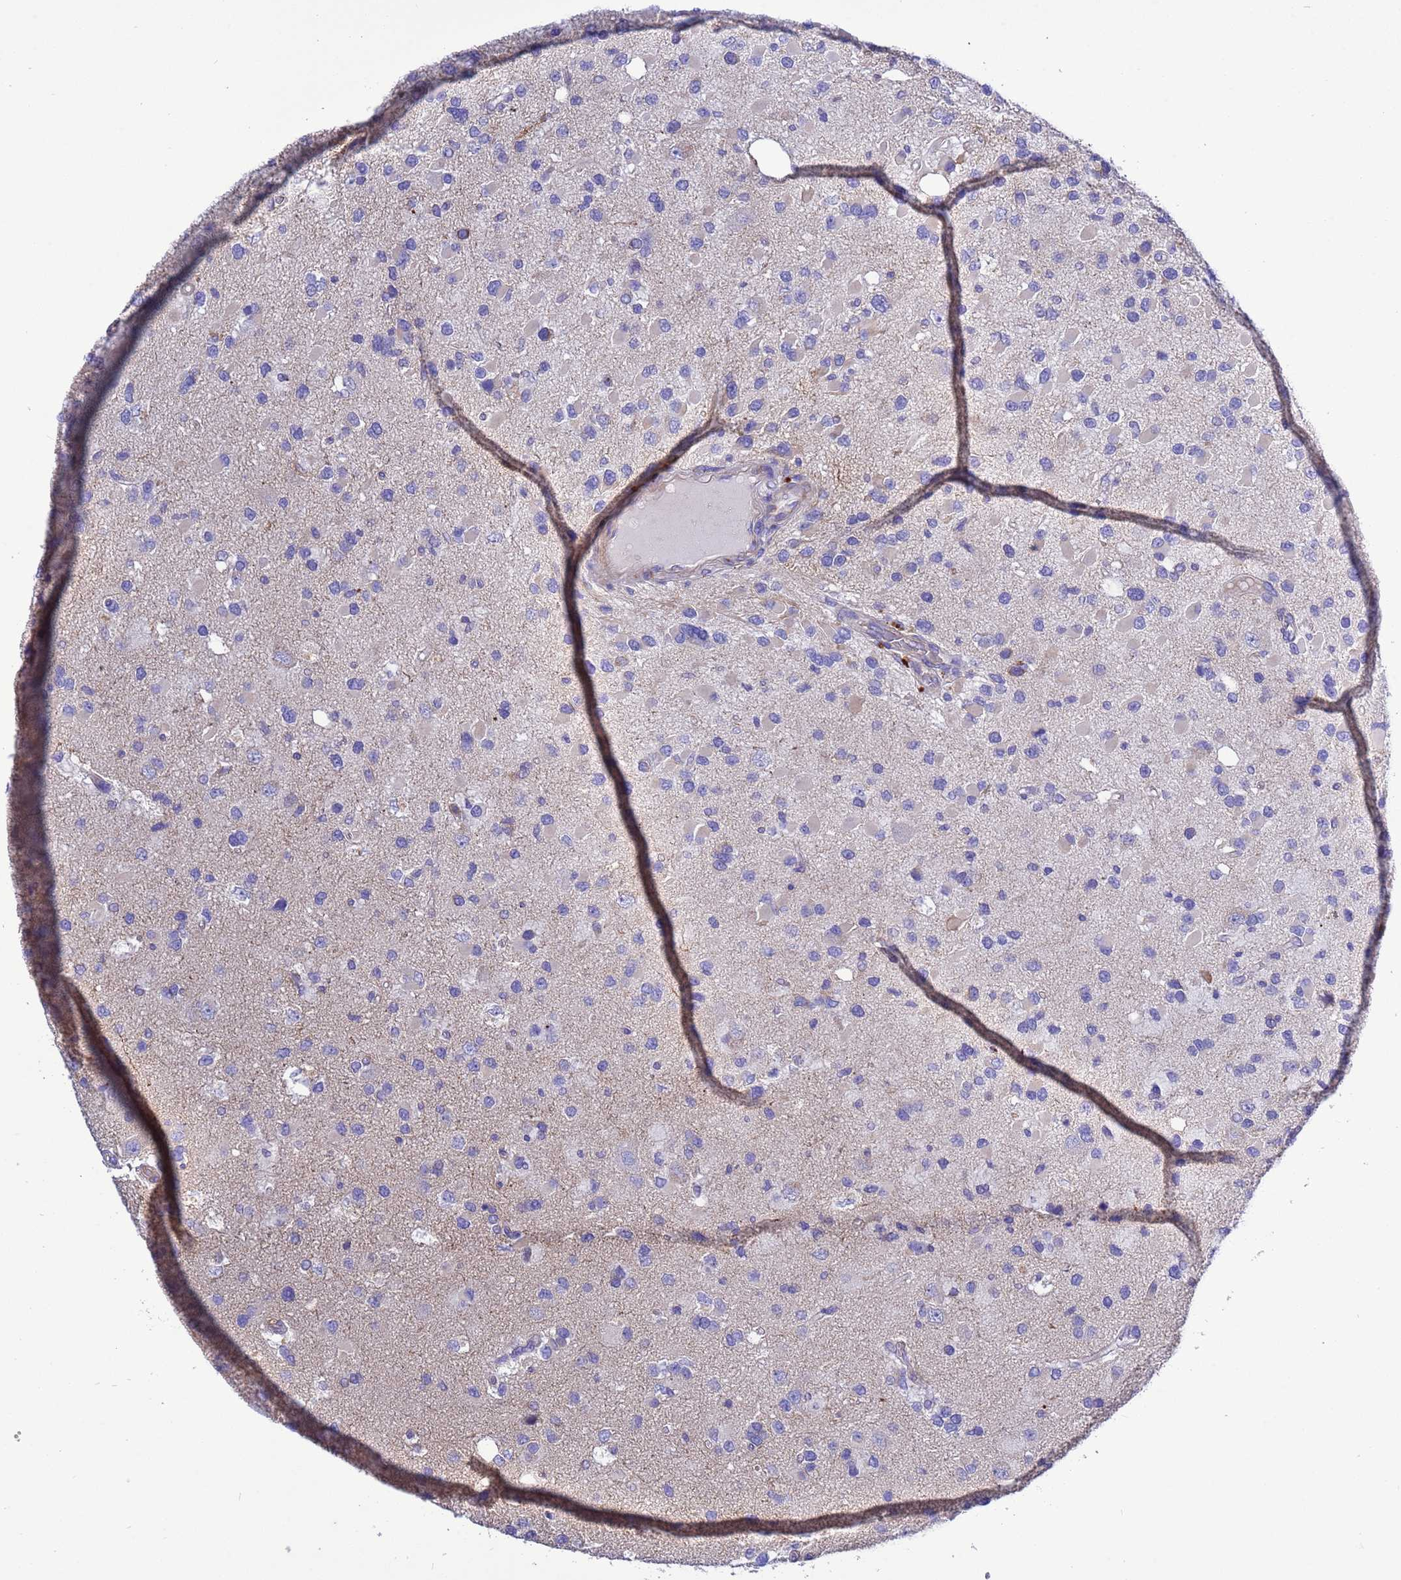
{"staining": {"intensity": "negative", "quantity": "none", "location": "none"}, "tissue": "glioma", "cell_type": "Tumor cells", "image_type": "cancer", "snomed": [{"axis": "morphology", "description": "Glioma, malignant, High grade"}, {"axis": "topography", "description": "Brain"}], "caption": "Immunohistochemistry (IHC) micrograph of human glioma stained for a protein (brown), which reveals no expression in tumor cells.", "gene": "KICS2", "patient": {"sex": "male", "age": 53}}